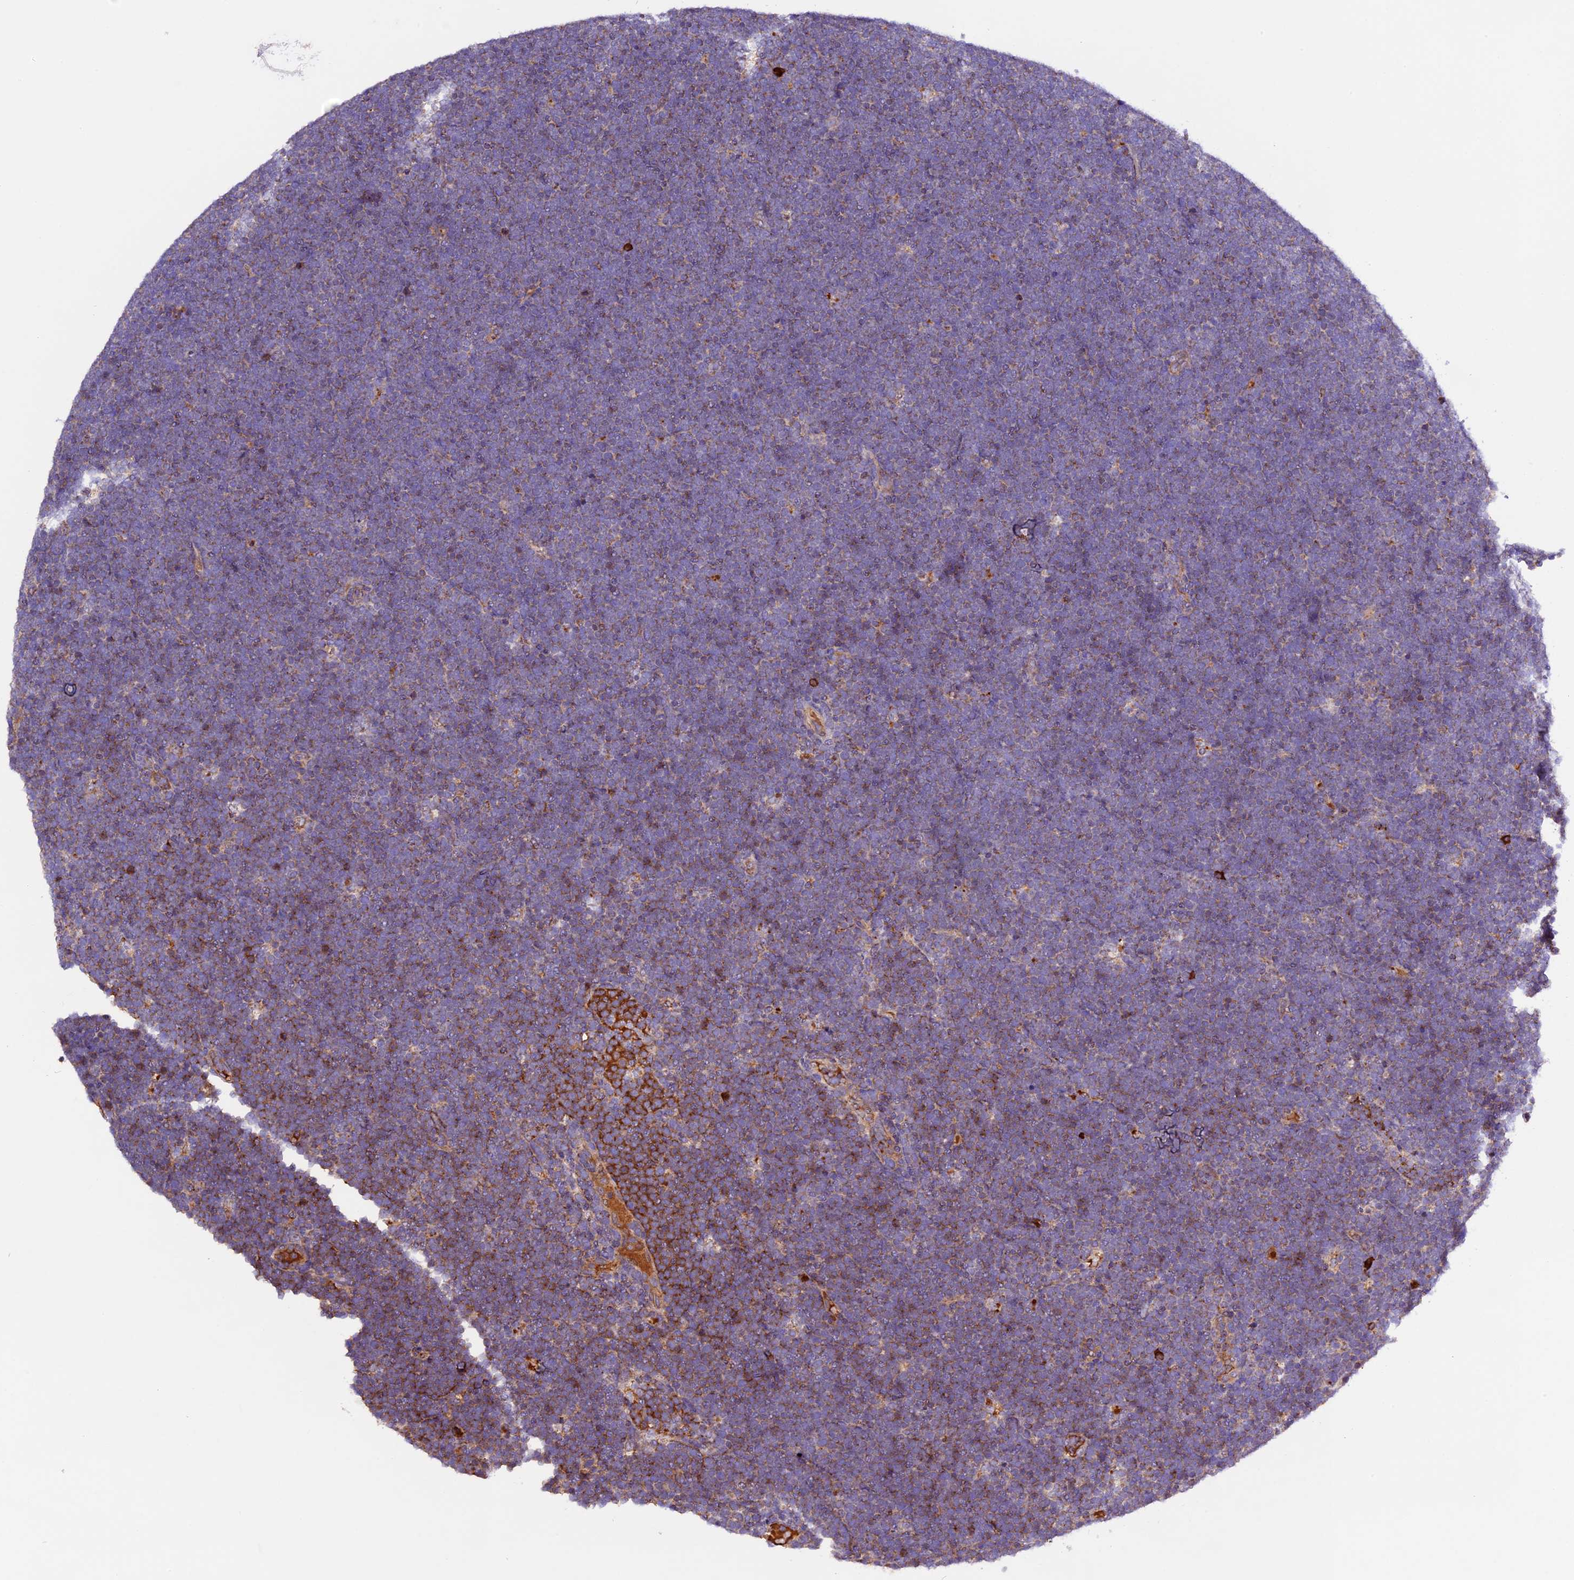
{"staining": {"intensity": "weak", "quantity": "25%-75%", "location": "cytoplasmic/membranous"}, "tissue": "lymphoma", "cell_type": "Tumor cells", "image_type": "cancer", "snomed": [{"axis": "morphology", "description": "Malignant lymphoma, non-Hodgkin's type, High grade"}, {"axis": "topography", "description": "Lymph node"}], "caption": "This is a photomicrograph of immunohistochemistry (IHC) staining of lymphoma, which shows weak staining in the cytoplasmic/membranous of tumor cells.", "gene": "METTL22", "patient": {"sex": "male", "age": 13}}